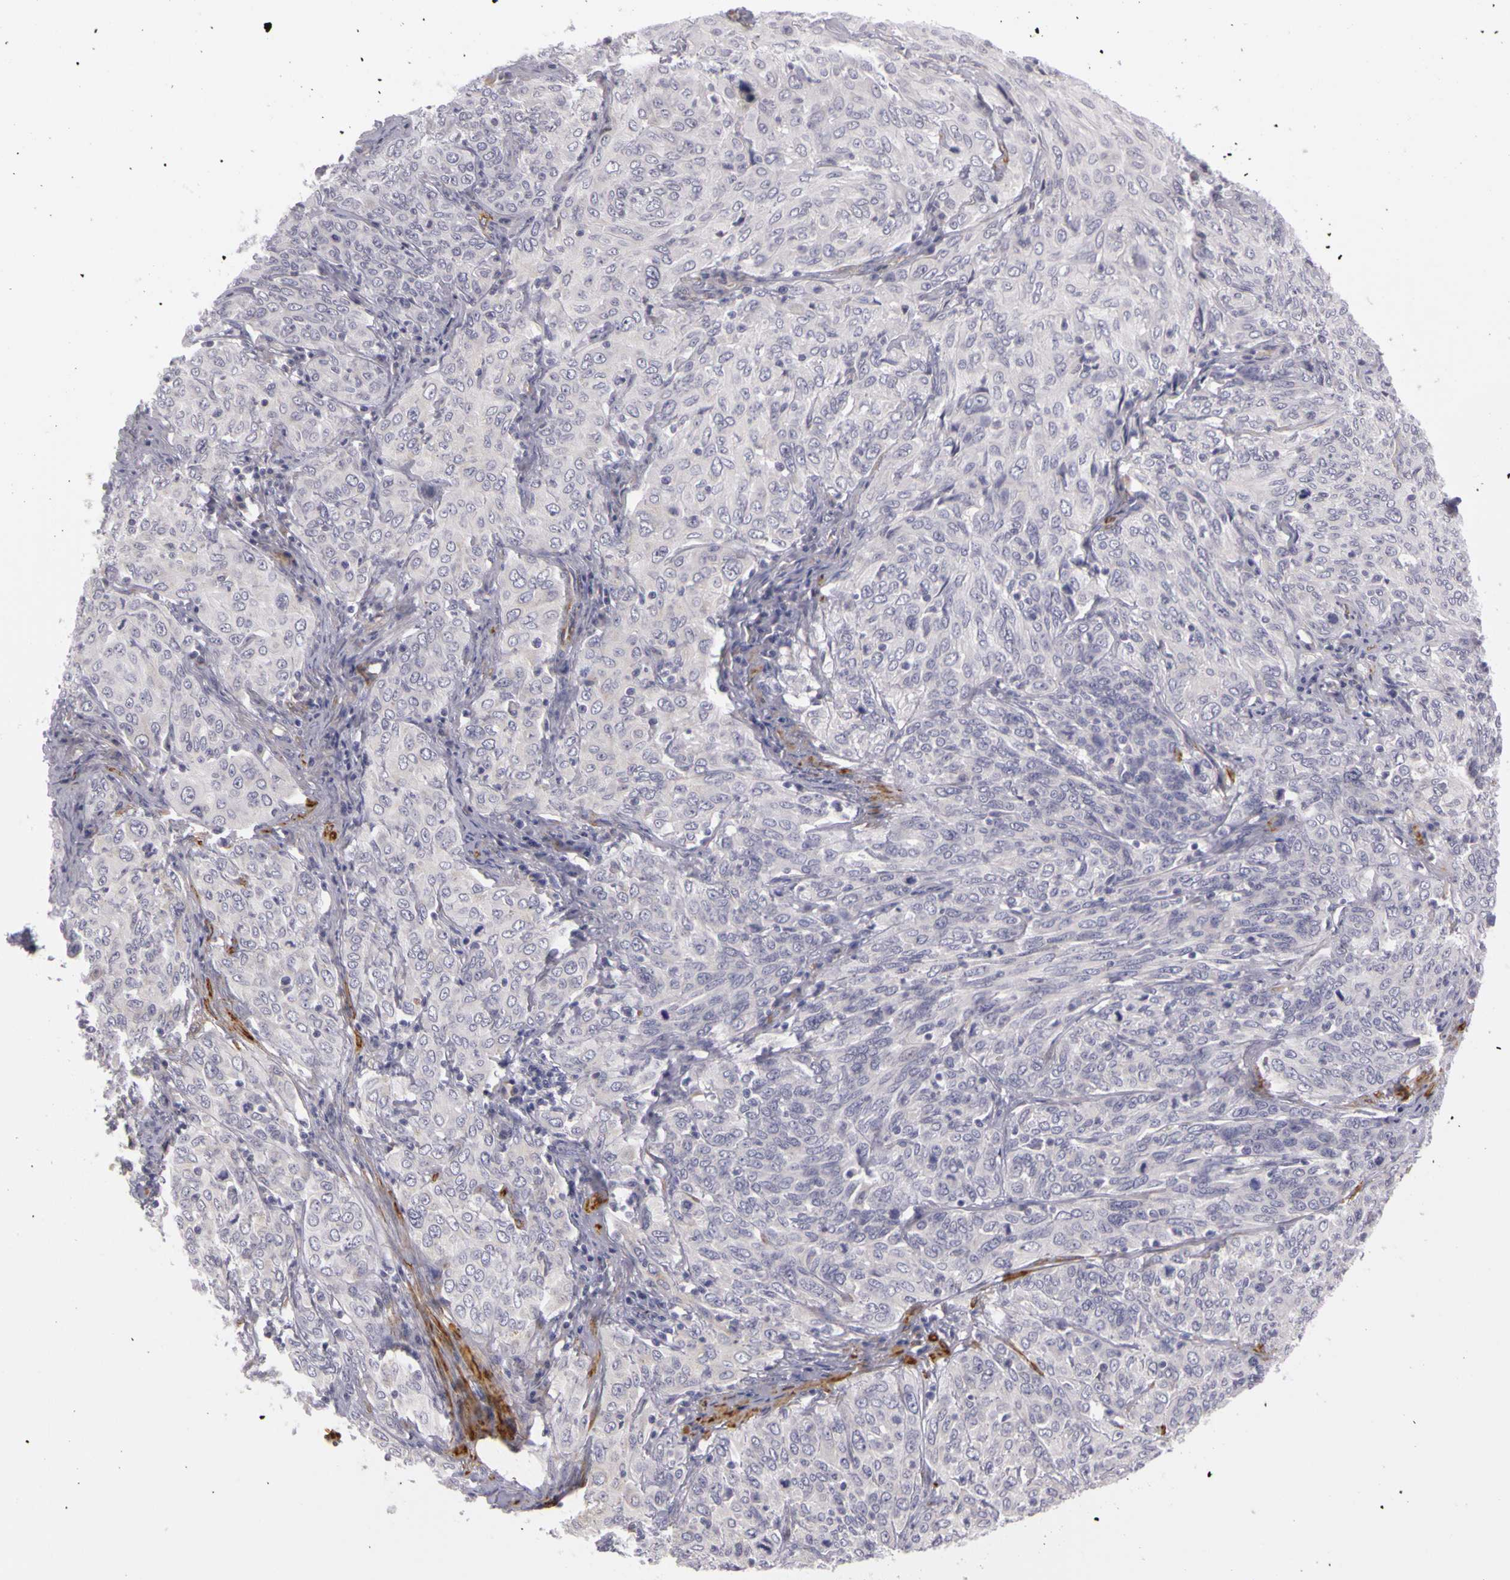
{"staining": {"intensity": "negative", "quantity": "none", "location": "none"}, "tissue": "cervical cancer", "cell_type": "Tumor cells", "image_type": "cancer", "snomed": [{"axis": "morphology", "description": "Squamous cell carcinoma, NOS"}, {"axis": "topography", "description": "Cervix"}], "caption": "There is no significant staining in tumor cells of squamous cell carcinoma (cervical). (IHC, brightfield microscopy, high magnification).", "gene": "CNTN2", "patient": {"sex": "female", "age": 38}}